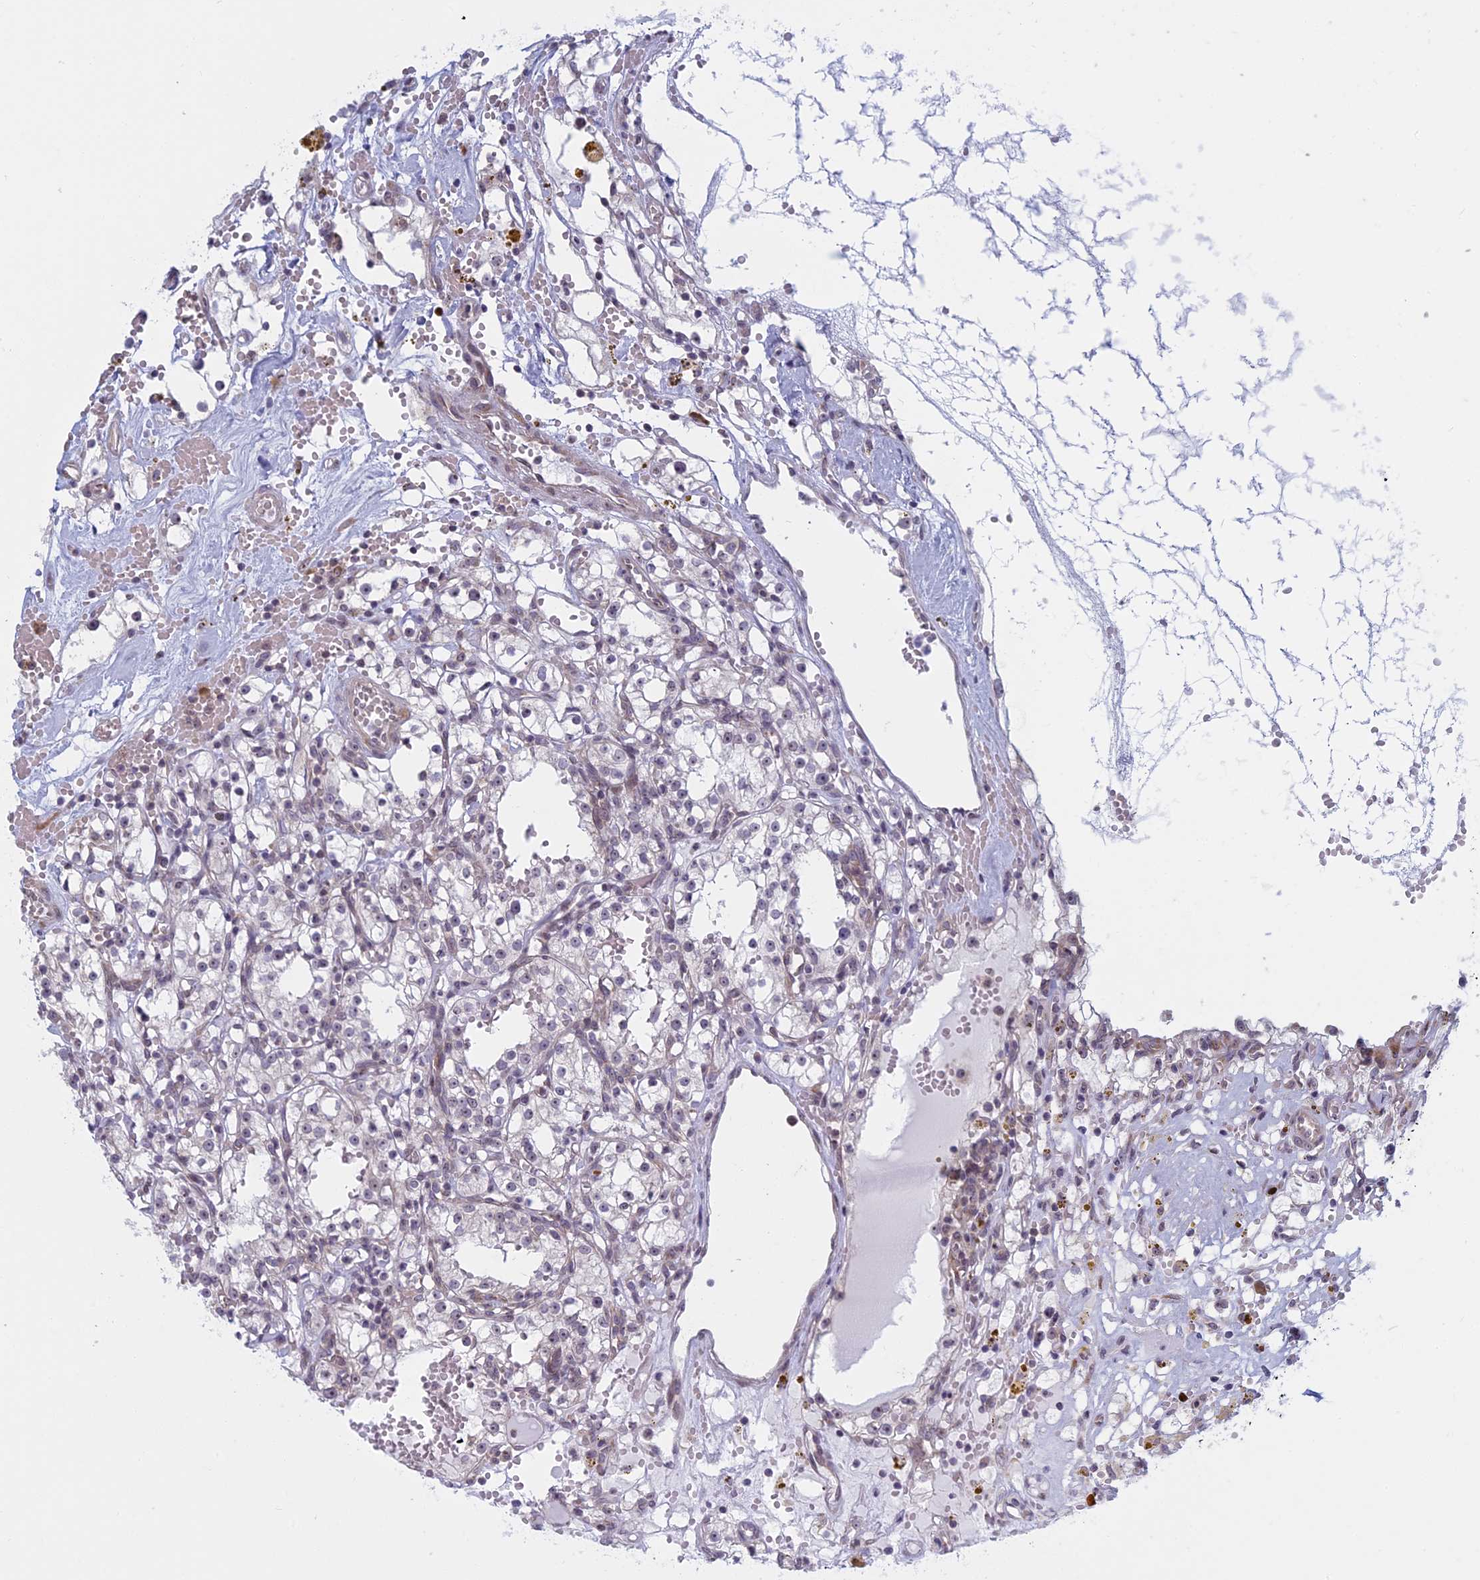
{"staining": {"intensity": "negative", "quantity": "none", "location": "none"}, "tissue": "renal cancer", "cell_type": "Tumor cells", "image_type": "cancer", "snomed": [{"axis": "morphology", "description": "Adenocarcinoma, NOS"}, {"axis": "topography", "description": "Kidney"}], "caption": "This is a histopathology image of immunohistochemistry (IHC) staining of renal cancer (adenocarcinoma), which shows no positivity in tumor cells.", "gene": "RPS19BP1", "patient": {"sex": "male", "age": 56}}